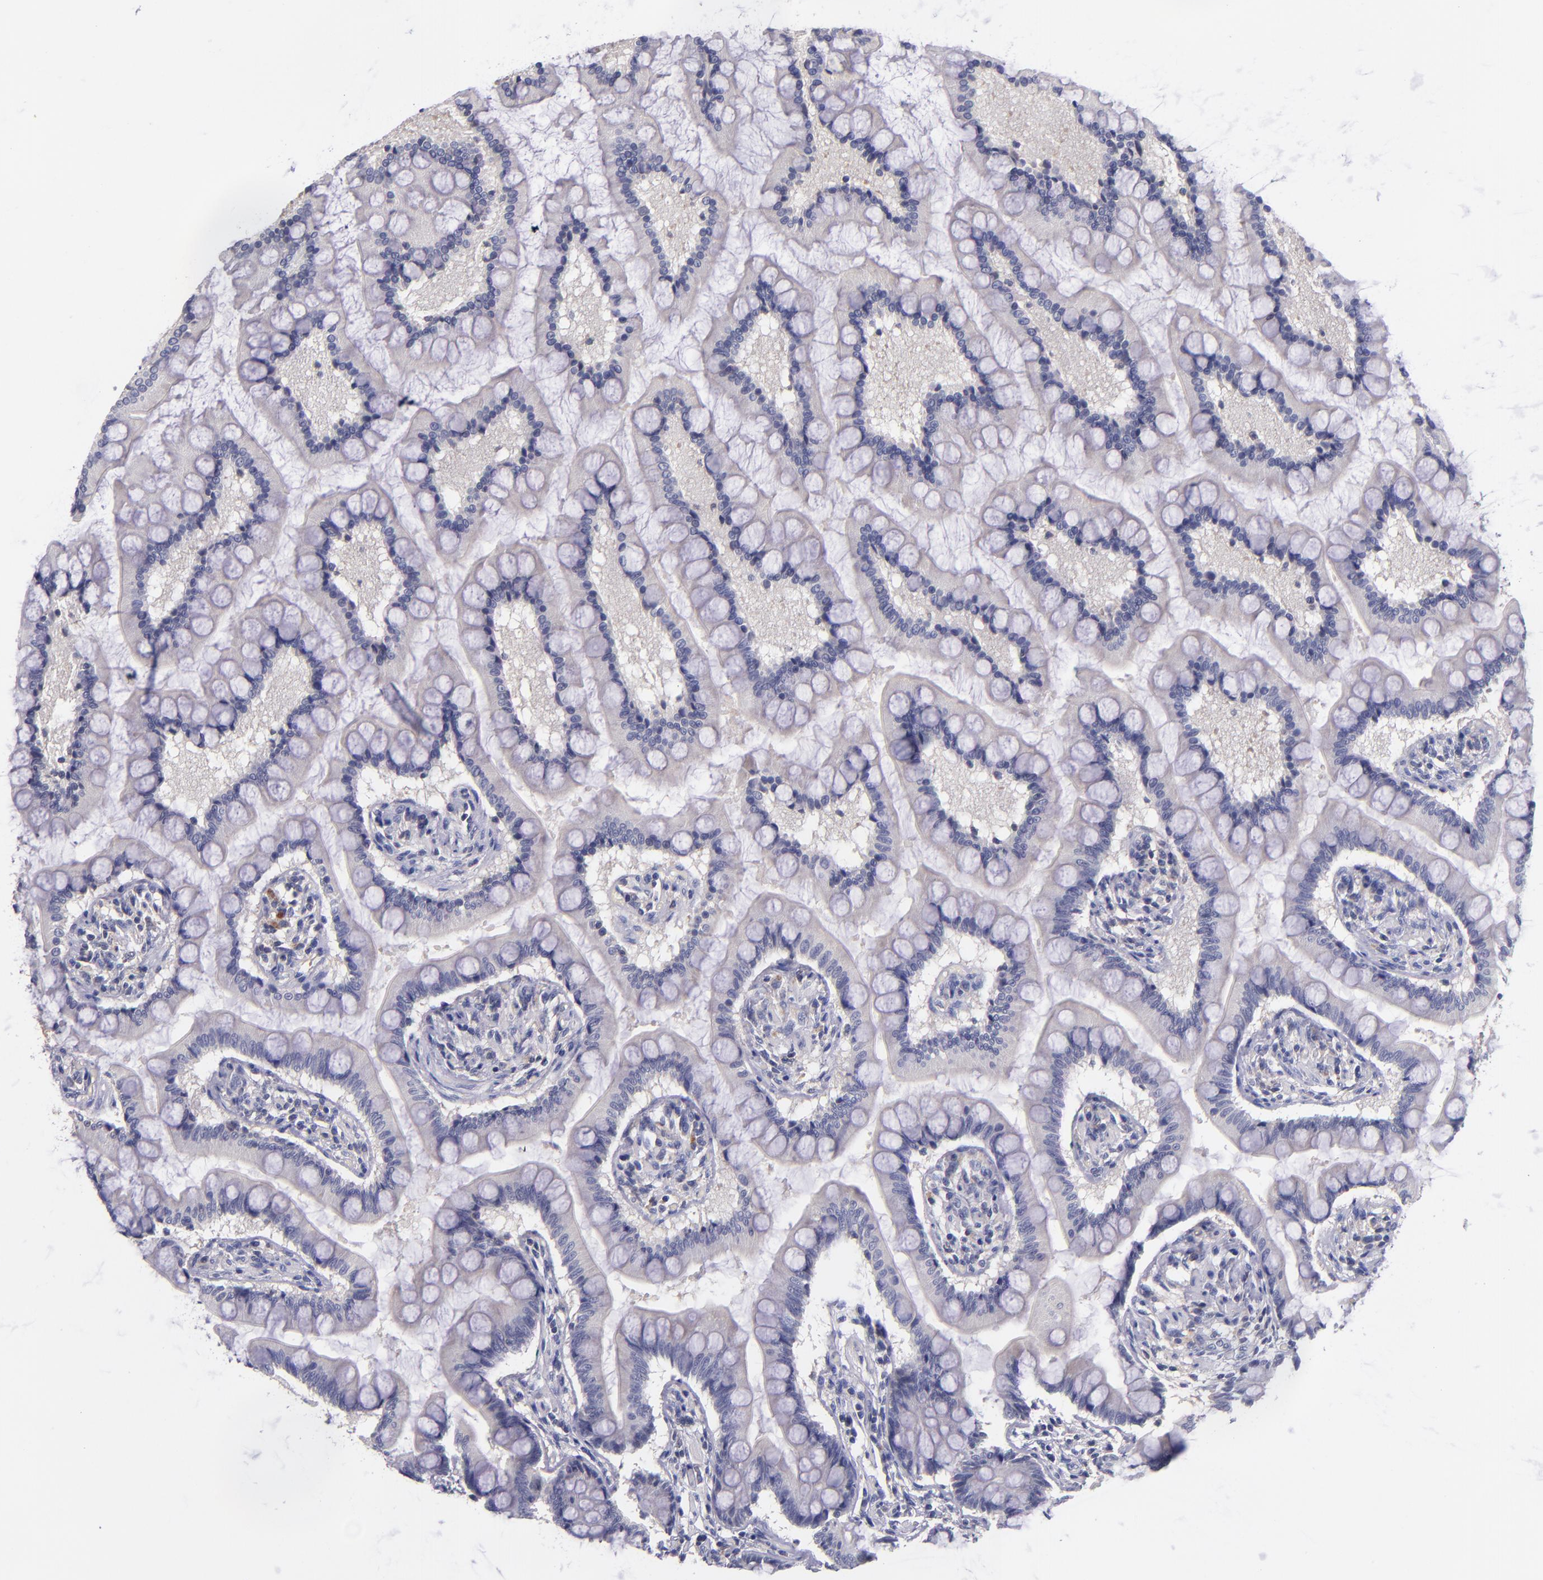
{"staining": {"intensity": "negative", "quantity": "none", "location": "none"}, "tissue": "small intestine", "cell_type": "Glandular cells", "image_type": "normal", "snomed": [{"axis": "morphology", "description": "Normal tissue, NOS"}, {"axis": "topography", "description": "Small intestine"}], "caption": "High power microscopy micrograph of an immunohistochemistry (IHC) image of unremarkable small intestine, revealing no significant positivity in glandular cells. The staining was performed using DAB (3,3'-diaminobenzidine) to visualize the protein expression in brown, while the nuclei were stained in blue with hematoxylin (Magnification: 20x).", "gene": "RBP4", "patient": {"sex": "male", "age": 41}}